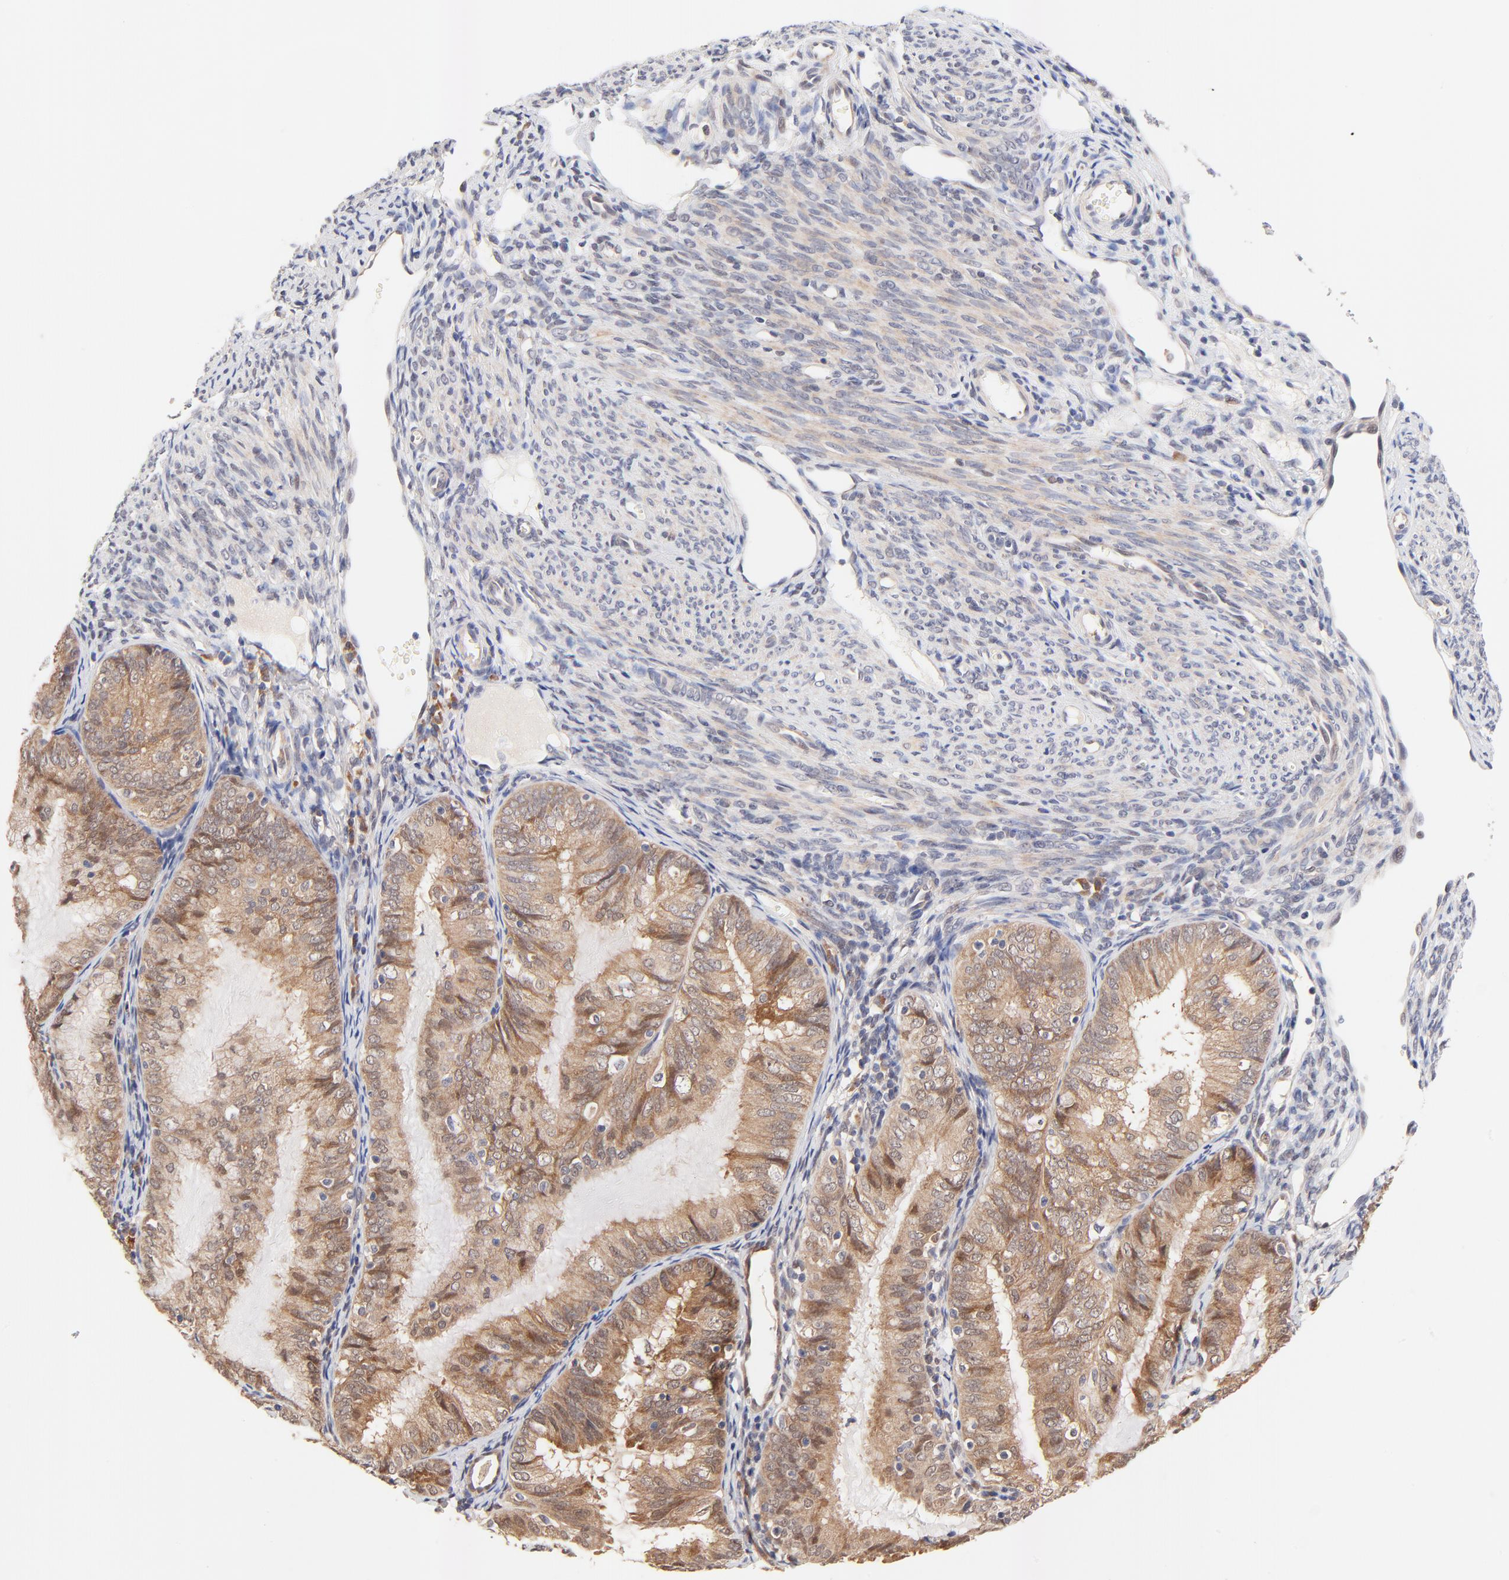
{"staining": {"intensity": "moderate", "quantity": ">75%", "location": "cytoplasmic/membranous,nuclear"}, "tissue": "endometrial cancer", "cell_type": "Tumor cells", "image_type": "cancer", "snomed": [{"axis": "morphology", "description": "Adenocarcinoma, NOS"}, {"axis": "topography", "description": "Endometrium"}], "caption": "This histopathology image displays endometrial adenocarcinoma stained with immunohistochemistry to label a protein in brown. The cytoplasmic/membranous and nuclear of tumor cells show moderate positivity for the protein. Nuclei are counter-stained blue.", "gene": "TXNL1", "patient": {"sex": "female", "age": 66}}